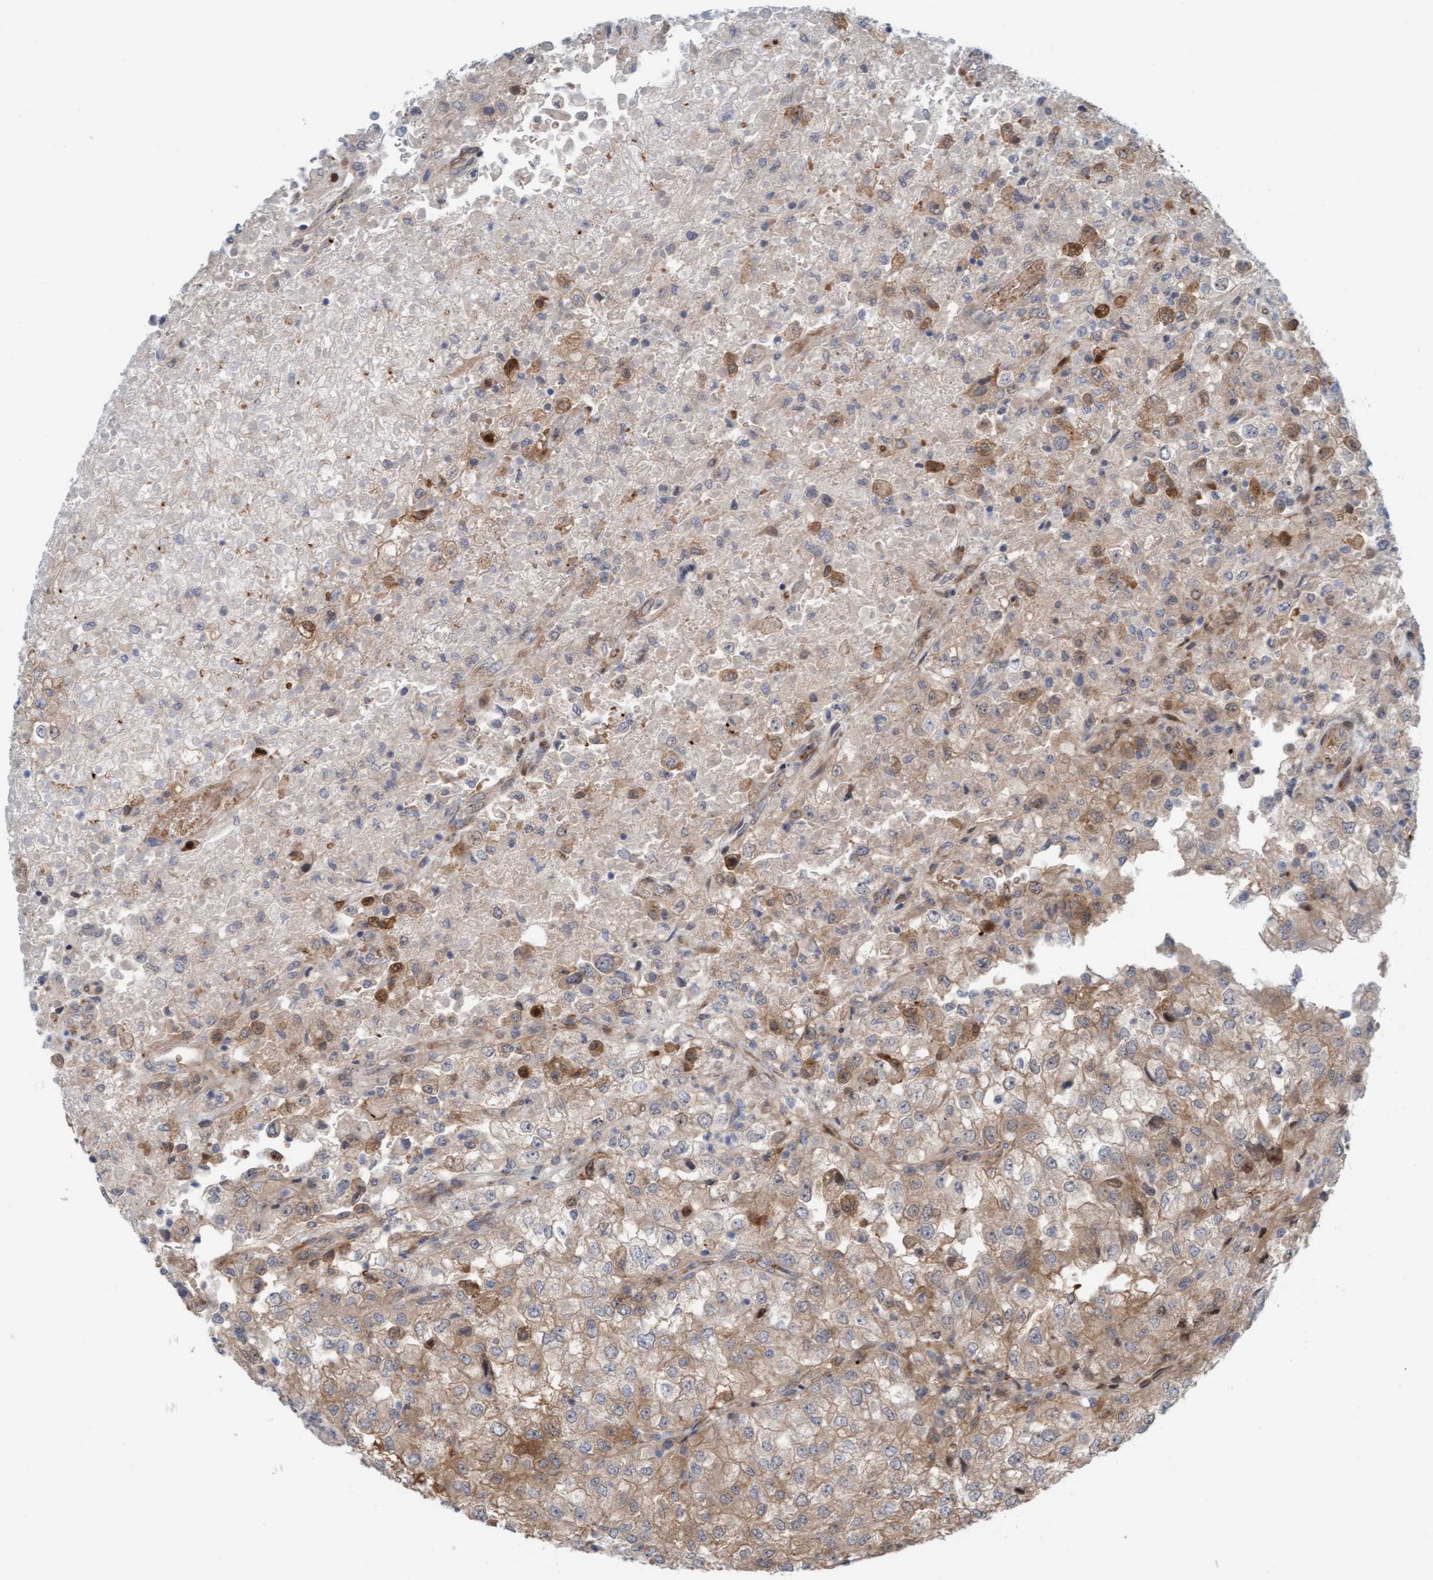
{"staining": {"intensity": "moderate", "quantity": "<25%", "location": "cytoplasmic/membranous"}, "tissue": "renal cancer", "cell_type": "Tumor cells", "image_type": "cancer", "snomed": [{"axis": "morphology", "description": "Adenocarcinoma, NOS"}, {"axis": "topography", "description": "Kidney"}], "caption": "A micrograph showing moderate cytoplasmic/membranous expression in about <25% of tumor cells in renal adenocarcinoma, as visualized by brown immunohistochemical staining.", "gene": "EIF4EBP1", "patient": {"sex": "female", "age": 54}}